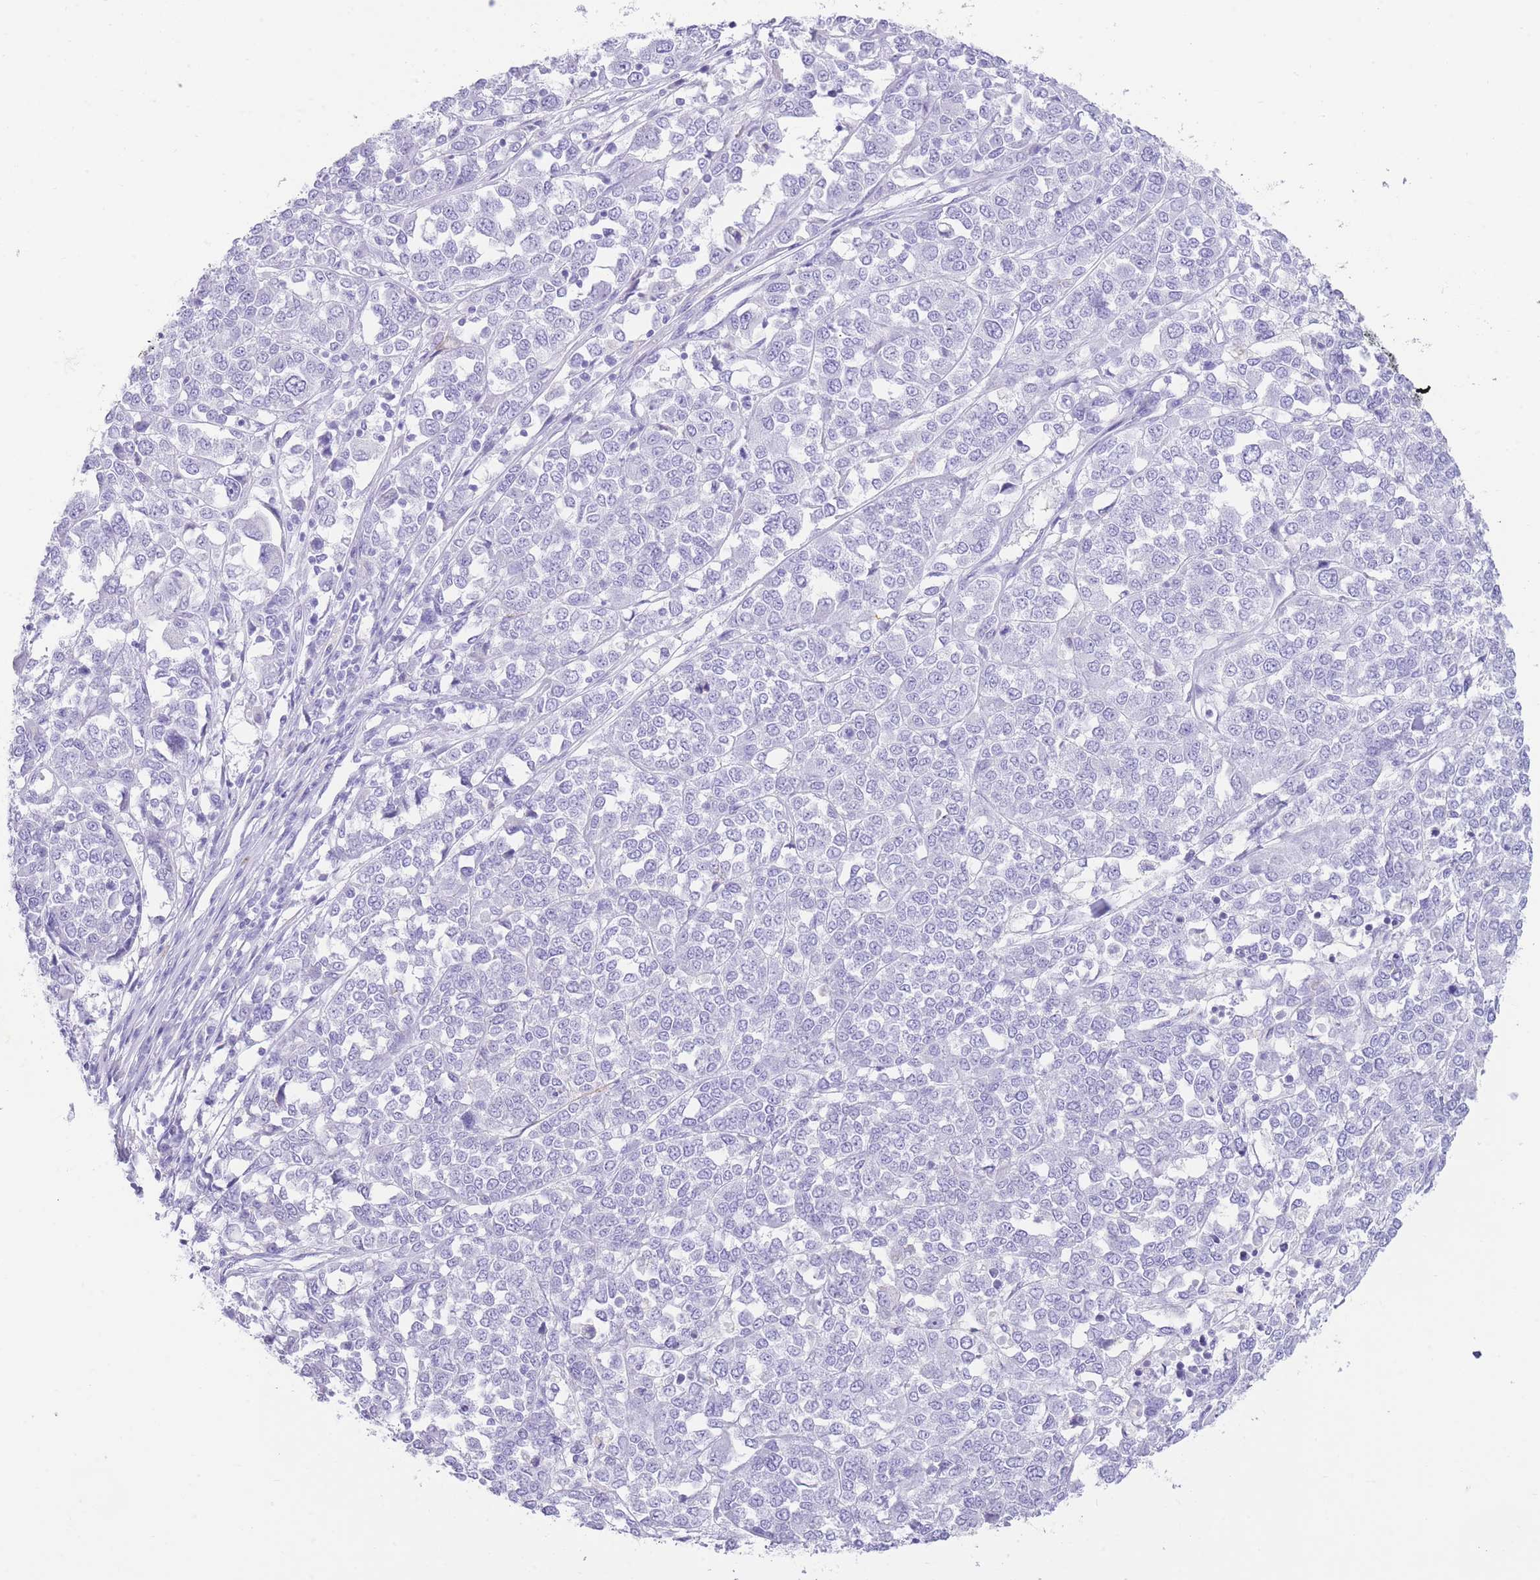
{"staining": {"intensity": "negative", "quantity": "none", "location": "none"}, "tissue": "melanoma", "cell_type": "Tumor cells", "image_type": "cancer", "snomed": [{"axis": "morphology", "description": "Malignant melanoma, Metastatic site"}, {"axis": "topography", "description": "Lymph node"}], "caption": "Immunohistochemistry (IHC) photomicrograph of malignant melanoma (metastatic site) stained for a protein (brown), which displays no positivity in tumor cells.", "gene": "ELOA2", "patient": {"sex": "male", "age": 44}}